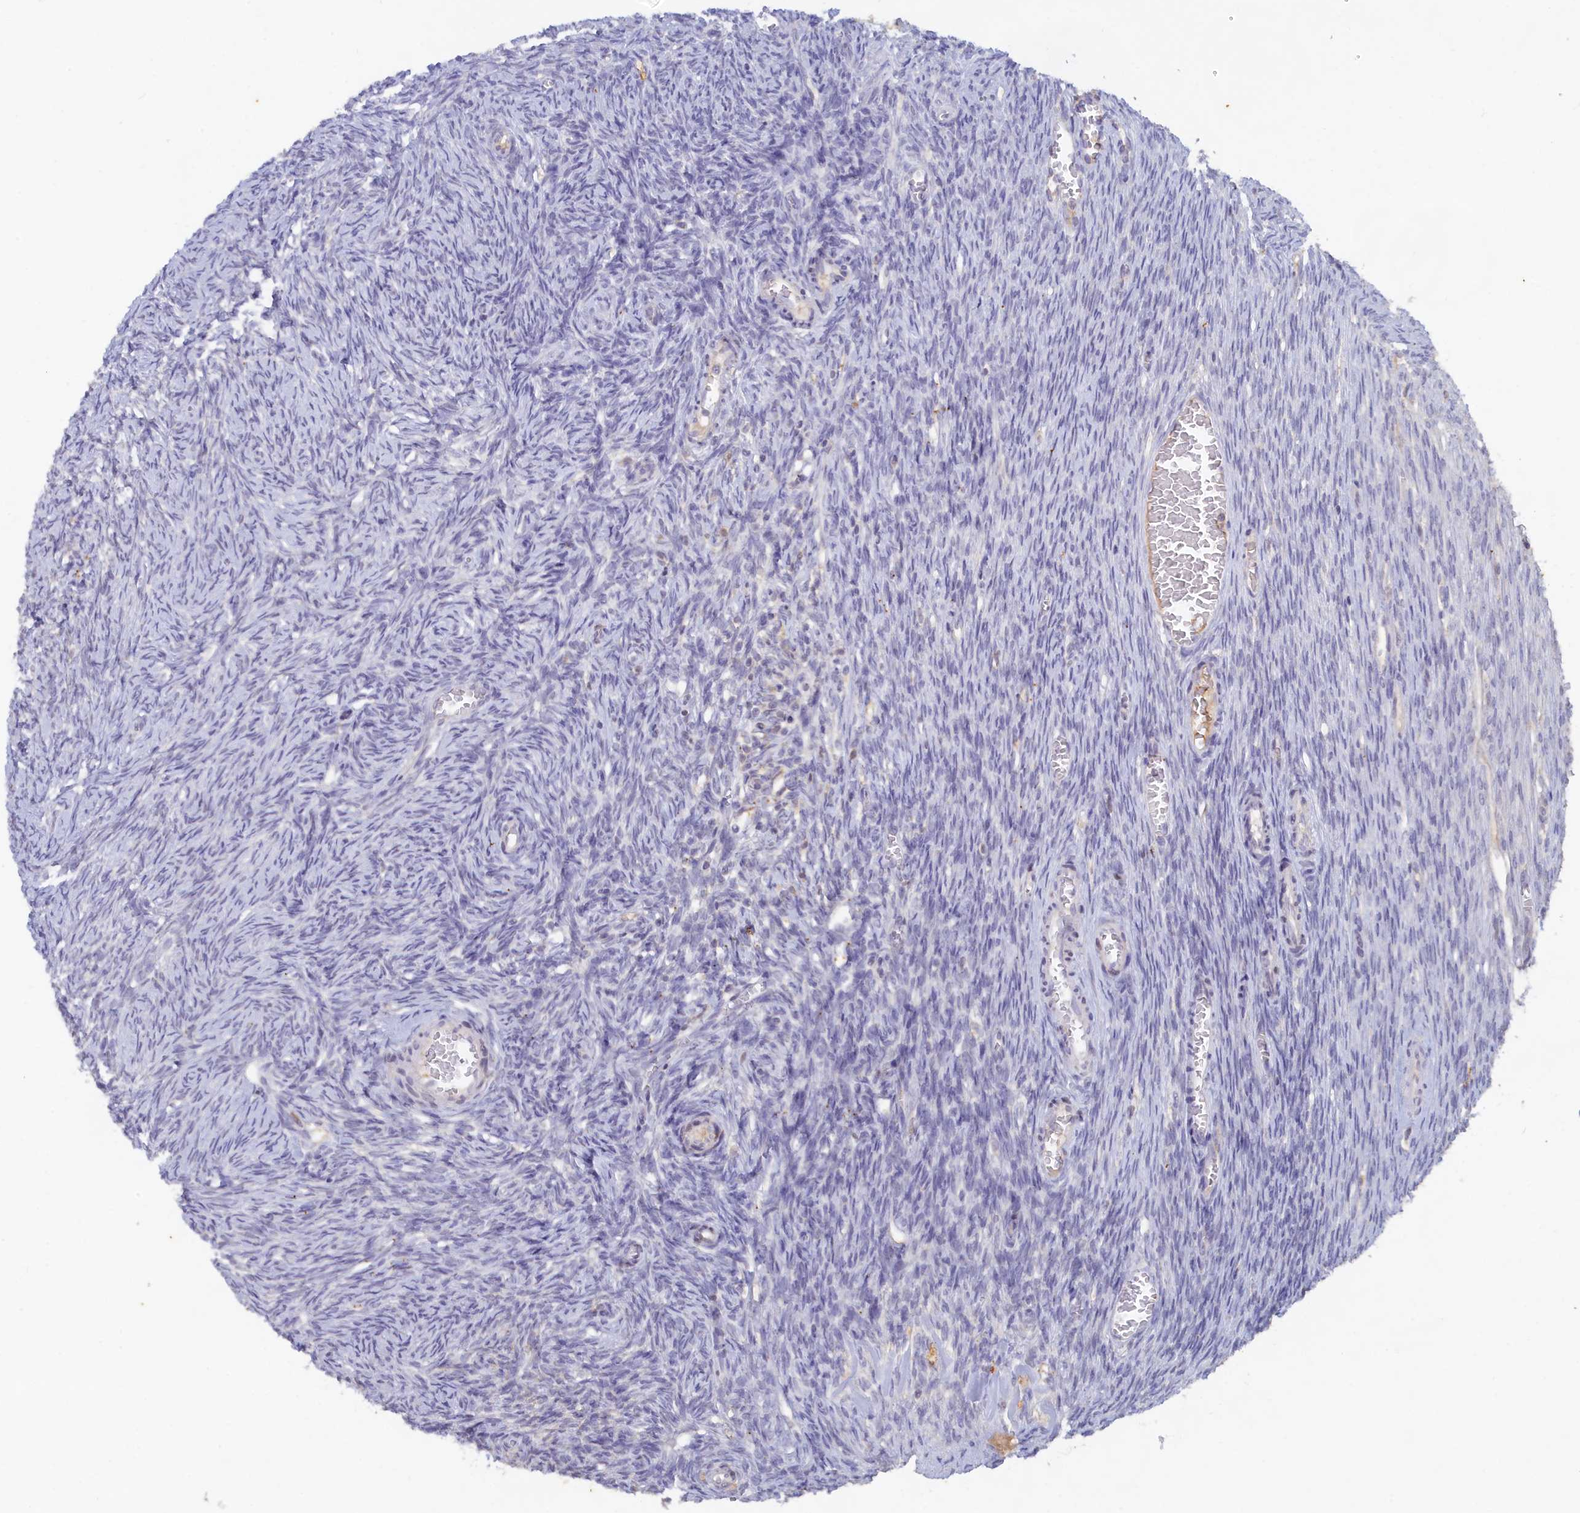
{"staining": {"intensity": "negative", "quantity": "none", "location": "none"}, "tissue": "ovary", "cell_type": "Ovarian stroma cells", "image_type": "normal", "snomed": [{"axis": "morphology", "description": "Normal tissue, NOS"}, {"axis": "topography", "description": "Ovary"}], "caption": "Photomicrograph shows no significant protein expression in ovarian stroma cells of unremarkable ovary.", "gene": "LRIF1", "patient": {"sex": "female", "age": 44}}